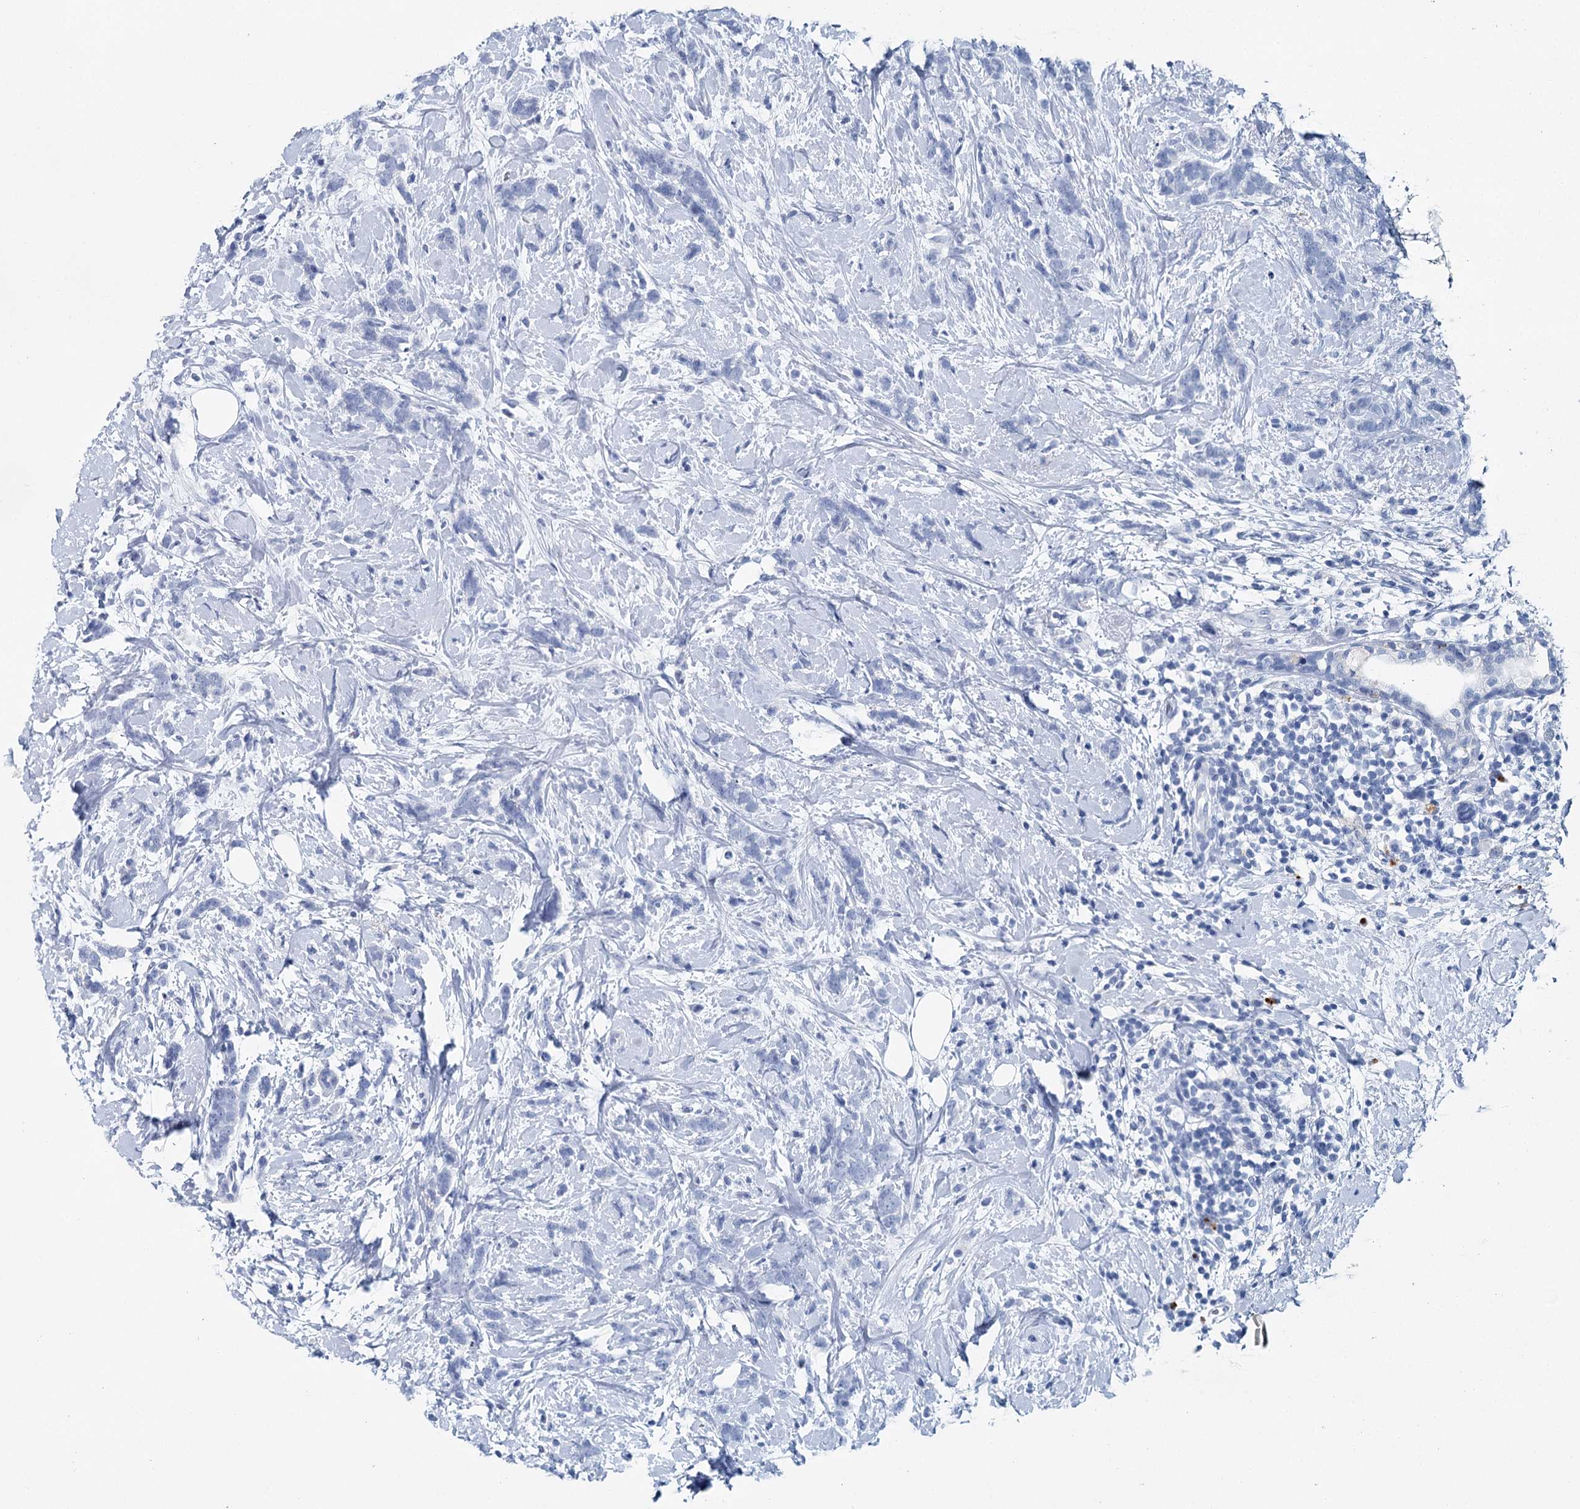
{"staining": {"intensity": "negative", "quantity": "none", "location": "none"}, "tissue": "breast cancer", "cell_type": "Tumor cells", "image_type": "cancer", "snomed": [{"axis": "morphology", "description": "Lobular carcinoma"}, {"axis": "topography", "description": "Breast"}], "caption": "Immunohistochemical staining of breast cancer displays no significant staining in tumor cells.", "gene": "METTL7B", "patient": {"sex": "female", "age": 58}}